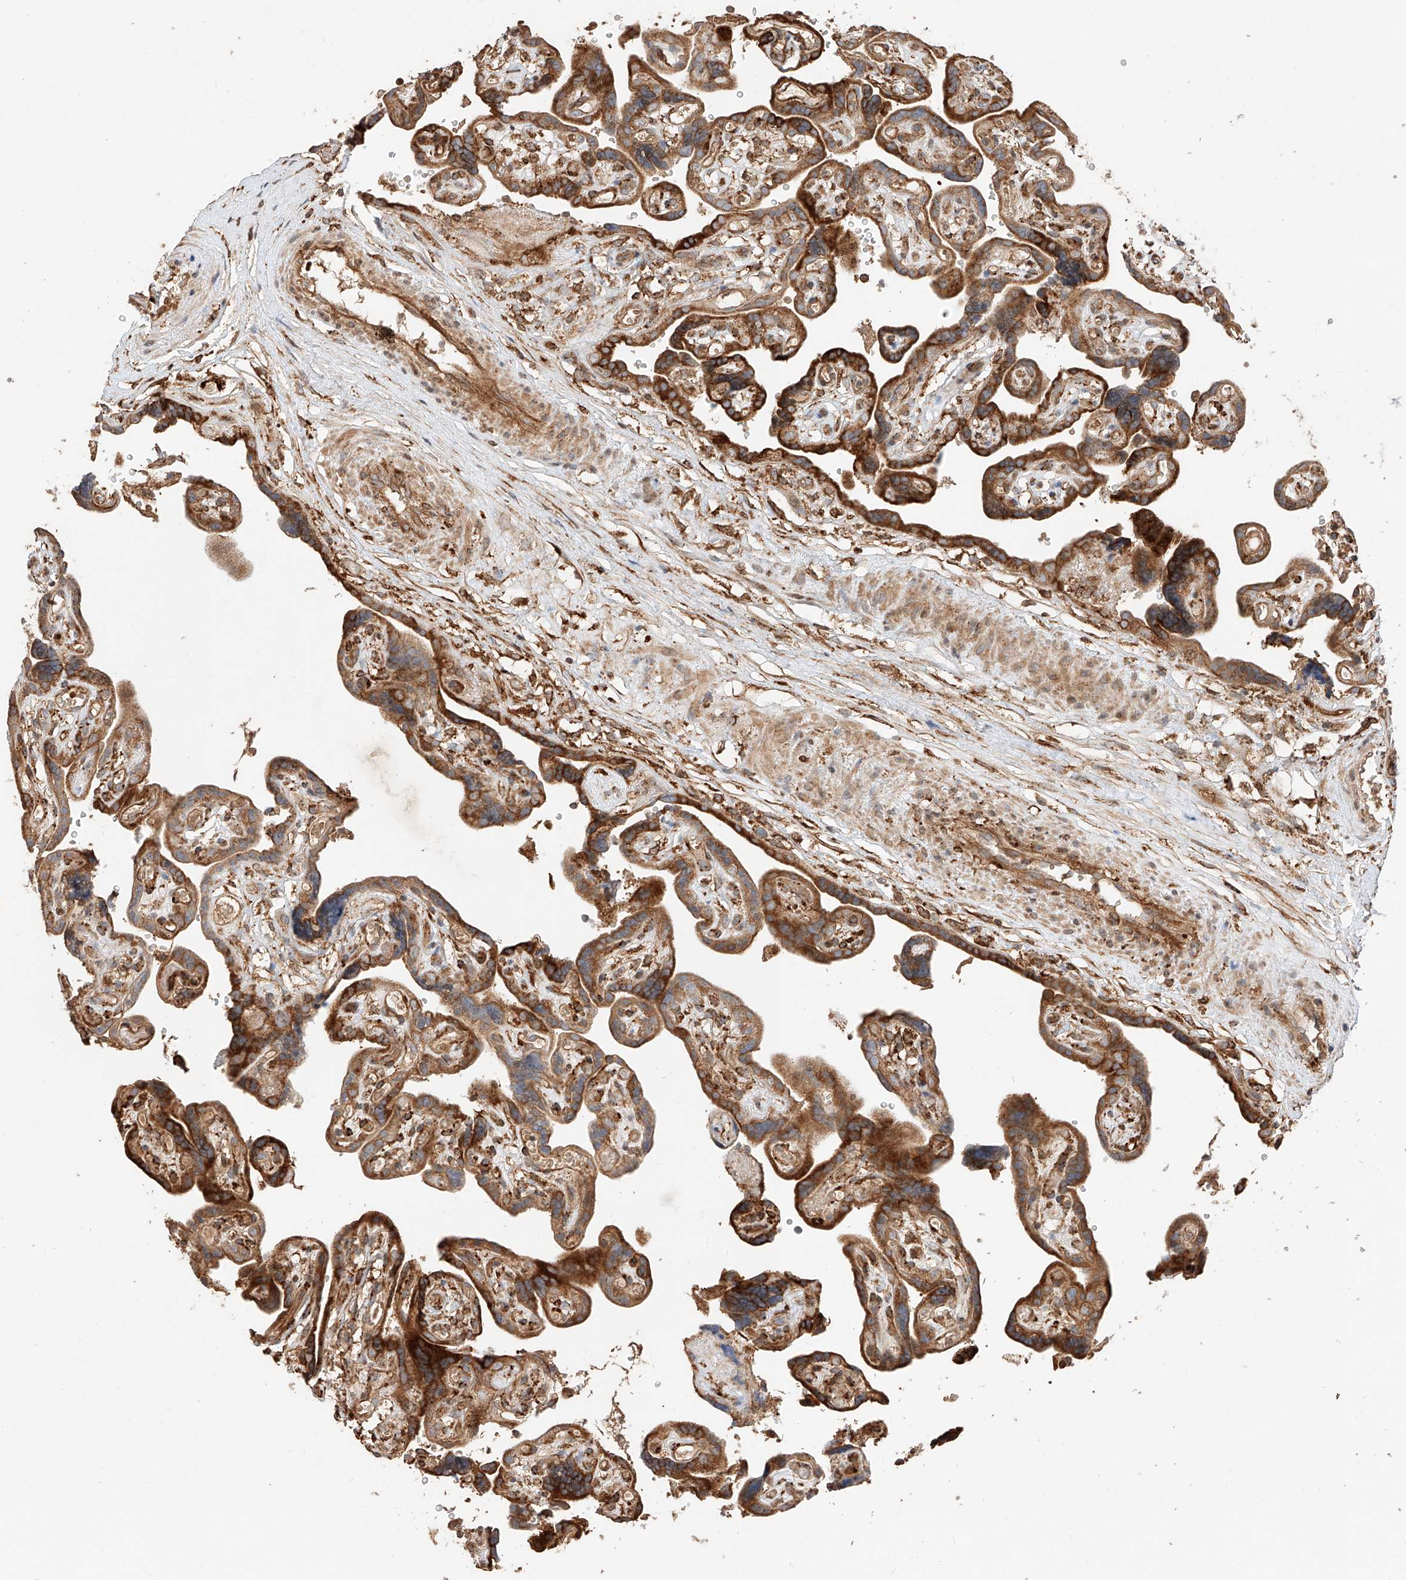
{"staining": {"intensity": "strong", "quantity": ">75%", "location": "cytoplasmic/membranous"}, "tissue": "placenta", "cell_type": "Decidual cells", "image_type": "normal", "snomed": [{"axis": "morphology", "description": "Normal tissue, NOS"}, {"axis": "topography", "description": "Placenta"}], "caption": "Decidual cells exhibit high levels of strong cytoplasmic/membranous expression in approximately >75% of cells in normal human placenta. (brown staining indicates protein expression, while blue staining denotes nuclei).", "gene": "ZNF84", "patient": {"sex": "female", "age": 30}}